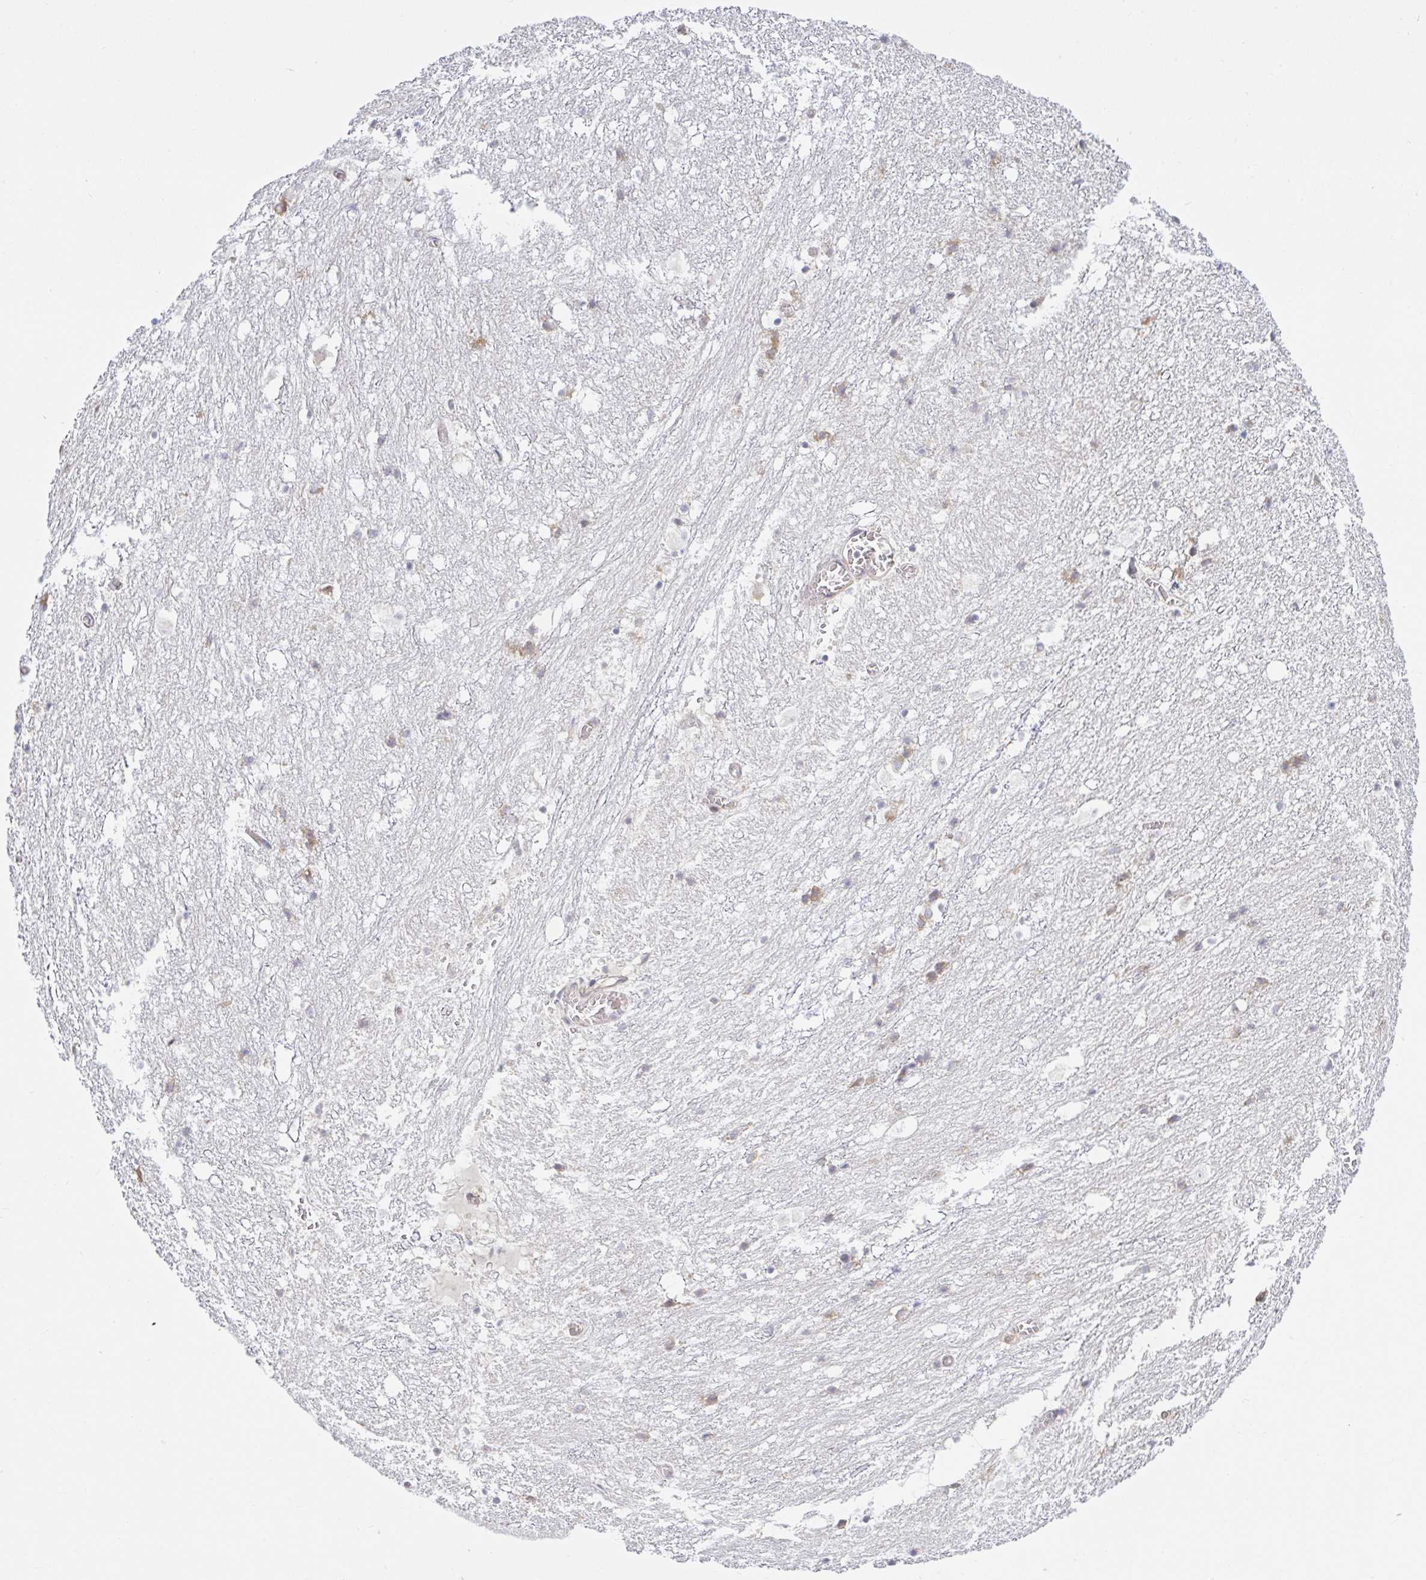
{"staining": {"intensity": "moderate", "quantity": "<25%", "location": "cytoplasmic/membranous"}, "tissue": "hippocampus", "cell_type": "Glial cells", "image_type": "normal", "snomed": [{"axis": "morphology", "description": "Normal tissue, NOS"}, {"axis": "topography", "description": "Hippocampus"}], "caption": "Hippocampus stained with a brown dye exhibits moderate cytoplasmic/membranous positive positivity in approximately <25% of glial cells.", "gene": "LARP1", "patient": {"sex": "female", "age": 52}}